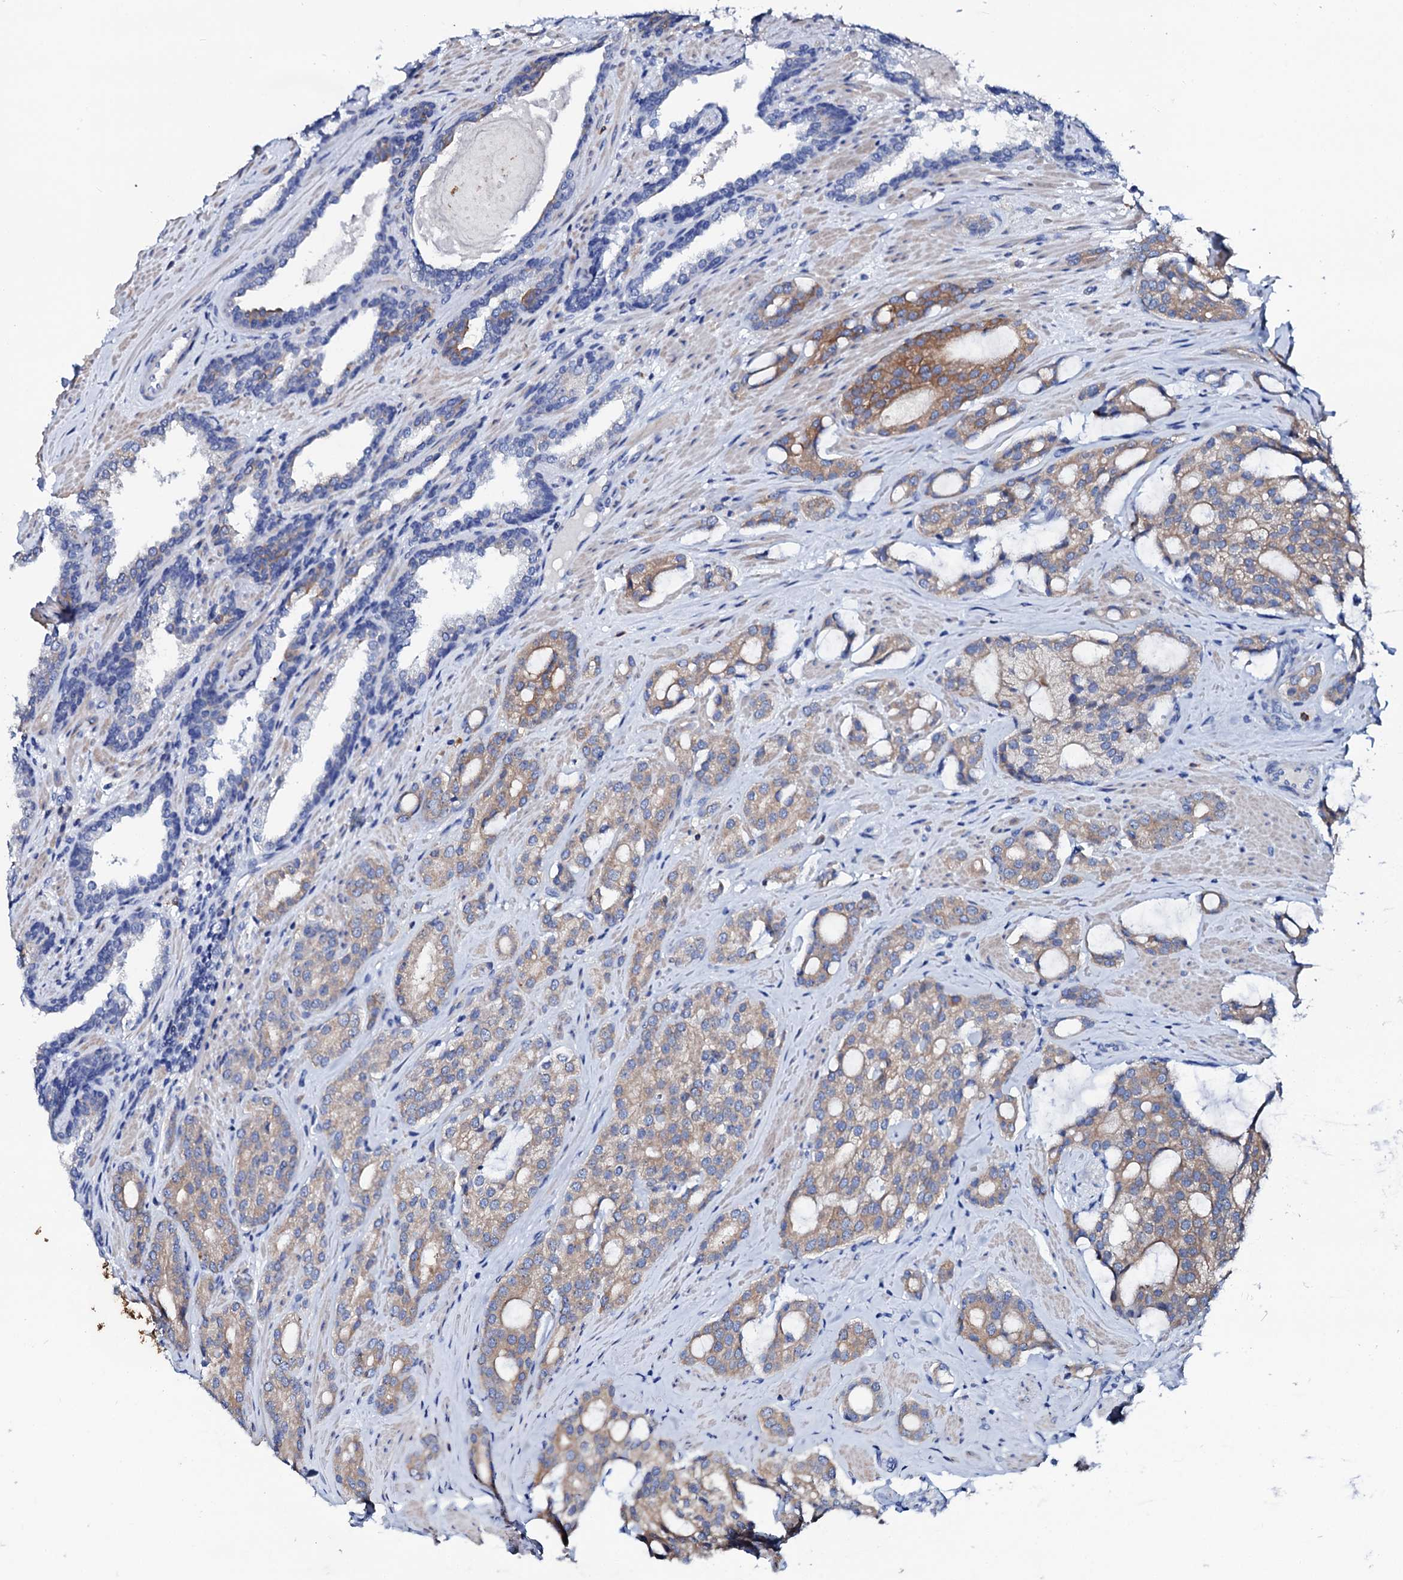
{"staining": {"intensity": "moderate", "quantity": ">75%", "location": "cytoplasmic/membranous"}, "tissue": "prostate cancer", "cell_type": "Tumor cells", "image_type": "cancer", "snomed": [{"axis": "morphology", "description": "Adenocarcinoma, High grade"}, {"axis": "topography", "description": "Prostate"}], "caption": "Protein staining of prostate cancer (adenocarcinoma (high-grade)) tissue displays moderate cytoplasmic/membranous staining in about >75% of tumor cells.", "gene": "GLB1L3", "patient": {"sex": "male", "age": 63}}